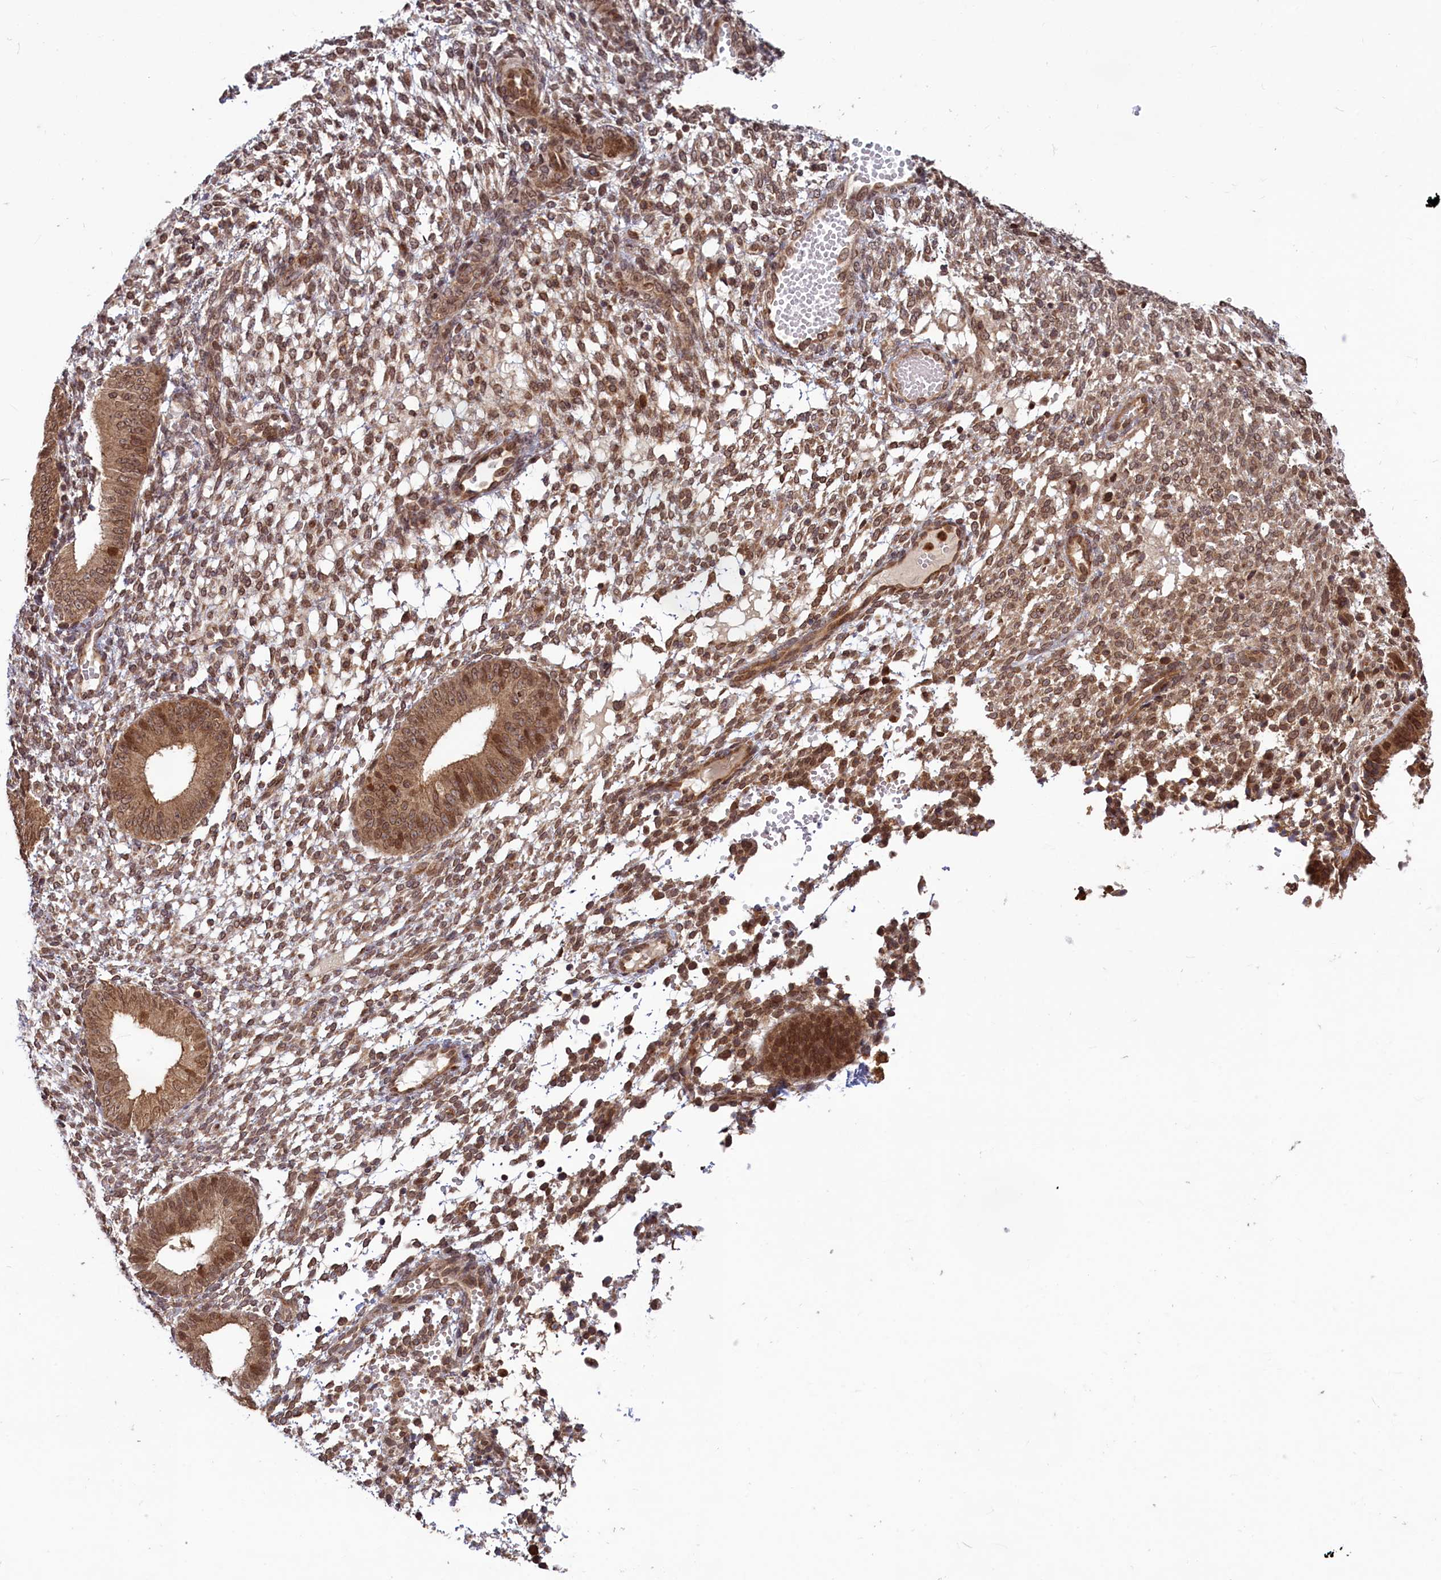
{"staining": {"intensity": "moderate", "quantity": ">75%", "location": "nuclear"}, "tissue": "endometrium", "cell_type": "Cells in endometrial stroma", "image_type": "normal", "snomed": [{"axis": "morphology", "description": "Normal tissue, NOS"}, {"axis": "topography", "description": "Endometrium"}], "caption": "An immunohistochemistry image of unremarkable tissue is shown. Protein staining in brown shows moderate nuclear positivity in endometrium within cells in endometrial stroma. The staining is performed using DAB (3,3'-diaminobenzidine) brown chromogen to label protein expression. The nuclei are counter-stained blue using hematoxylin.", "gene": "NAE1", "patient": {"sex": "female", "age": 49}}